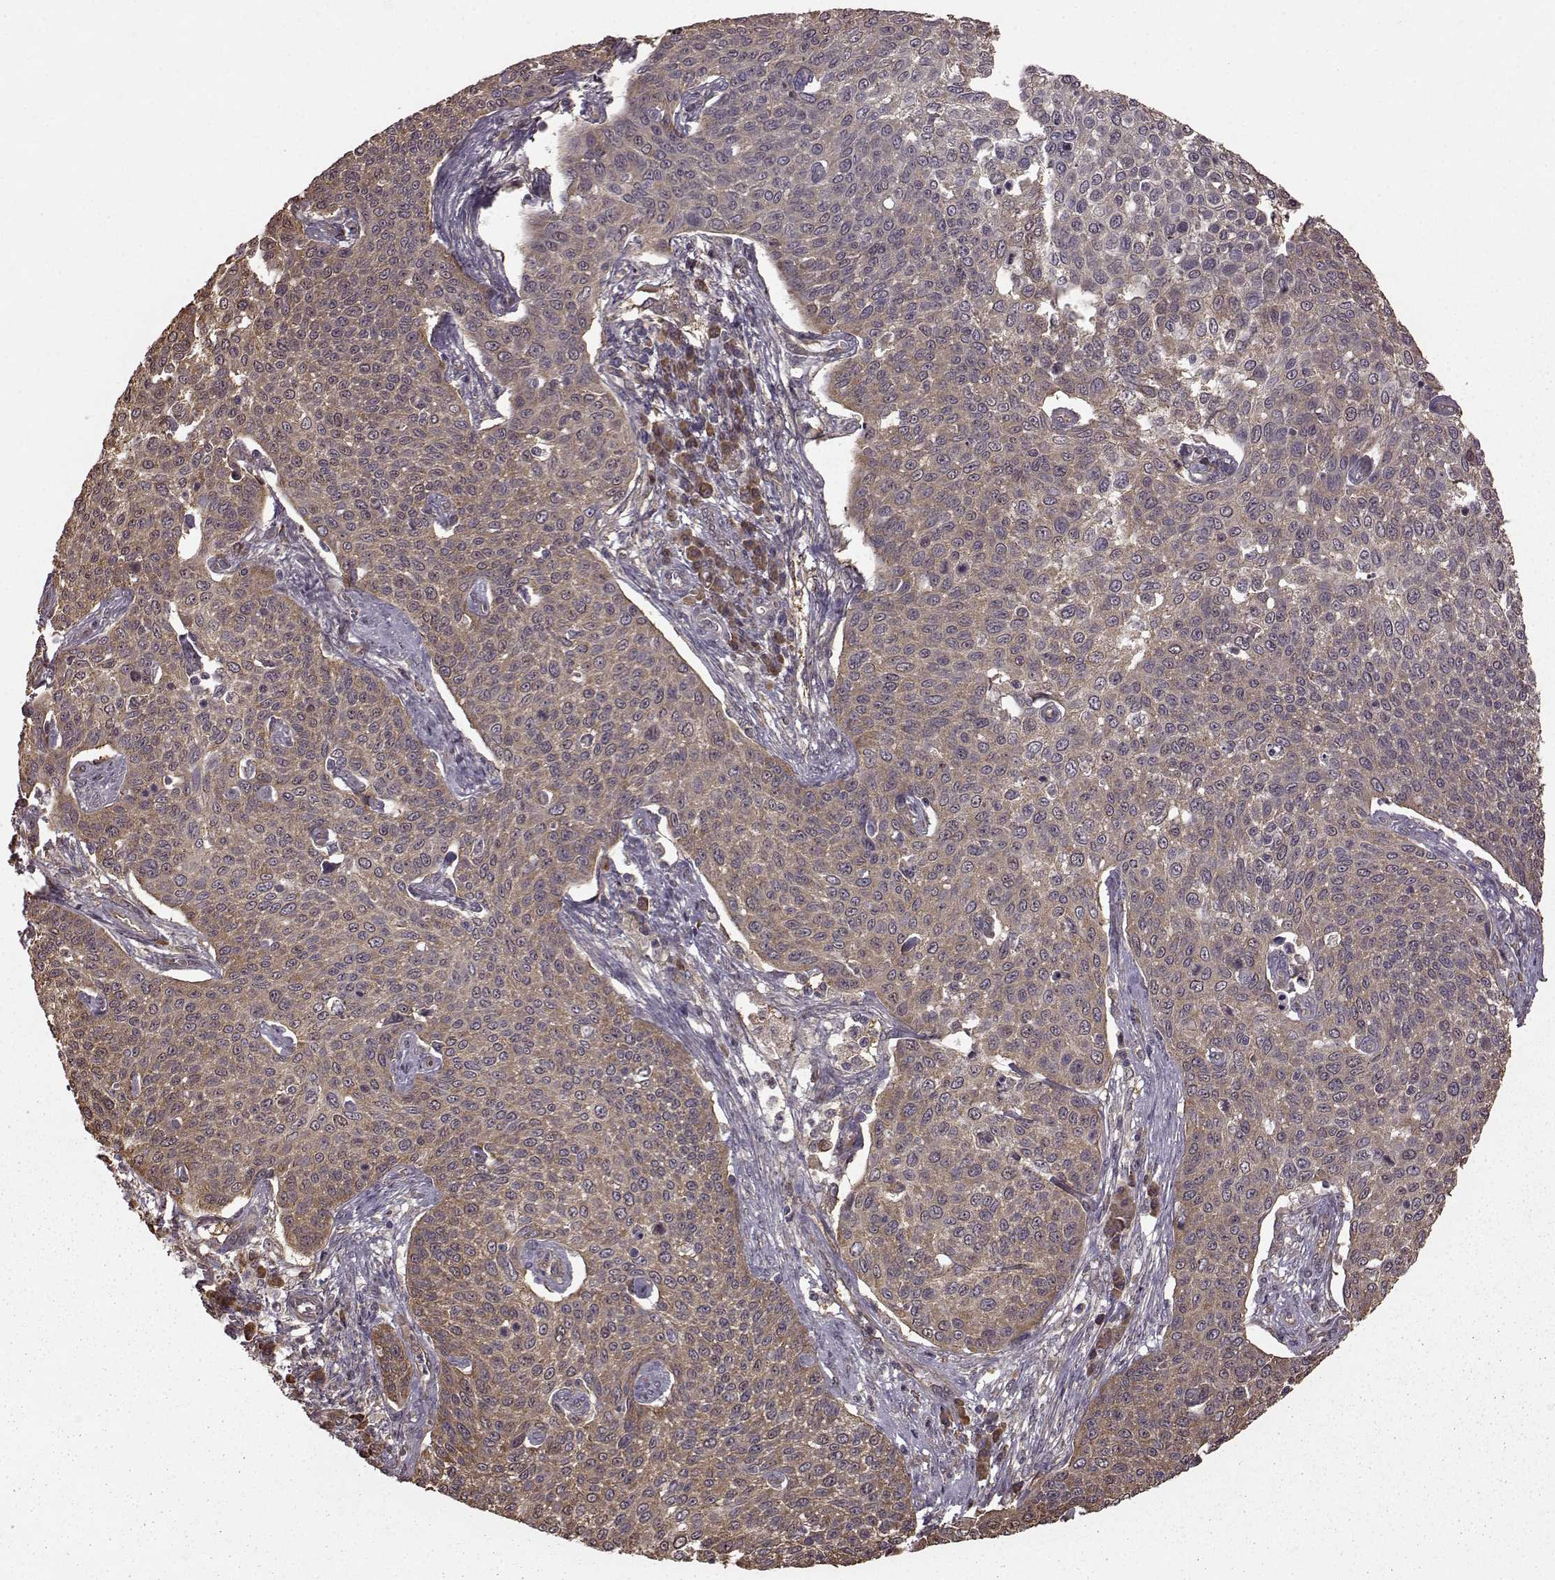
{"staining": {"intensity": "moderate", "quantity": "25%-75%", "location": "cytoplasmic/membranous"}, "tissue": "cervical cancer", "cell_type": "Tumor cells", "image_type": "cancer", "snomed": [{"axis": "morphology", "description": "Squamous cell carcinoma, NOS"}, {"axis": "topography", "description": "Cervix"}], "caption": "Immunohistochemistry (IHC) (DAB) staining of cervical cancer demonstrates moderate cytoplasmic/membranous protein expression in approximately 25%-75% of tumor cells. The protein is stained brown, and the nuclei are stained in blue (DAB IHC with brightfield microscopy, high magnification).", "gene": "NME1-NME2", "patient": {"sex": "female", "age": 34}}